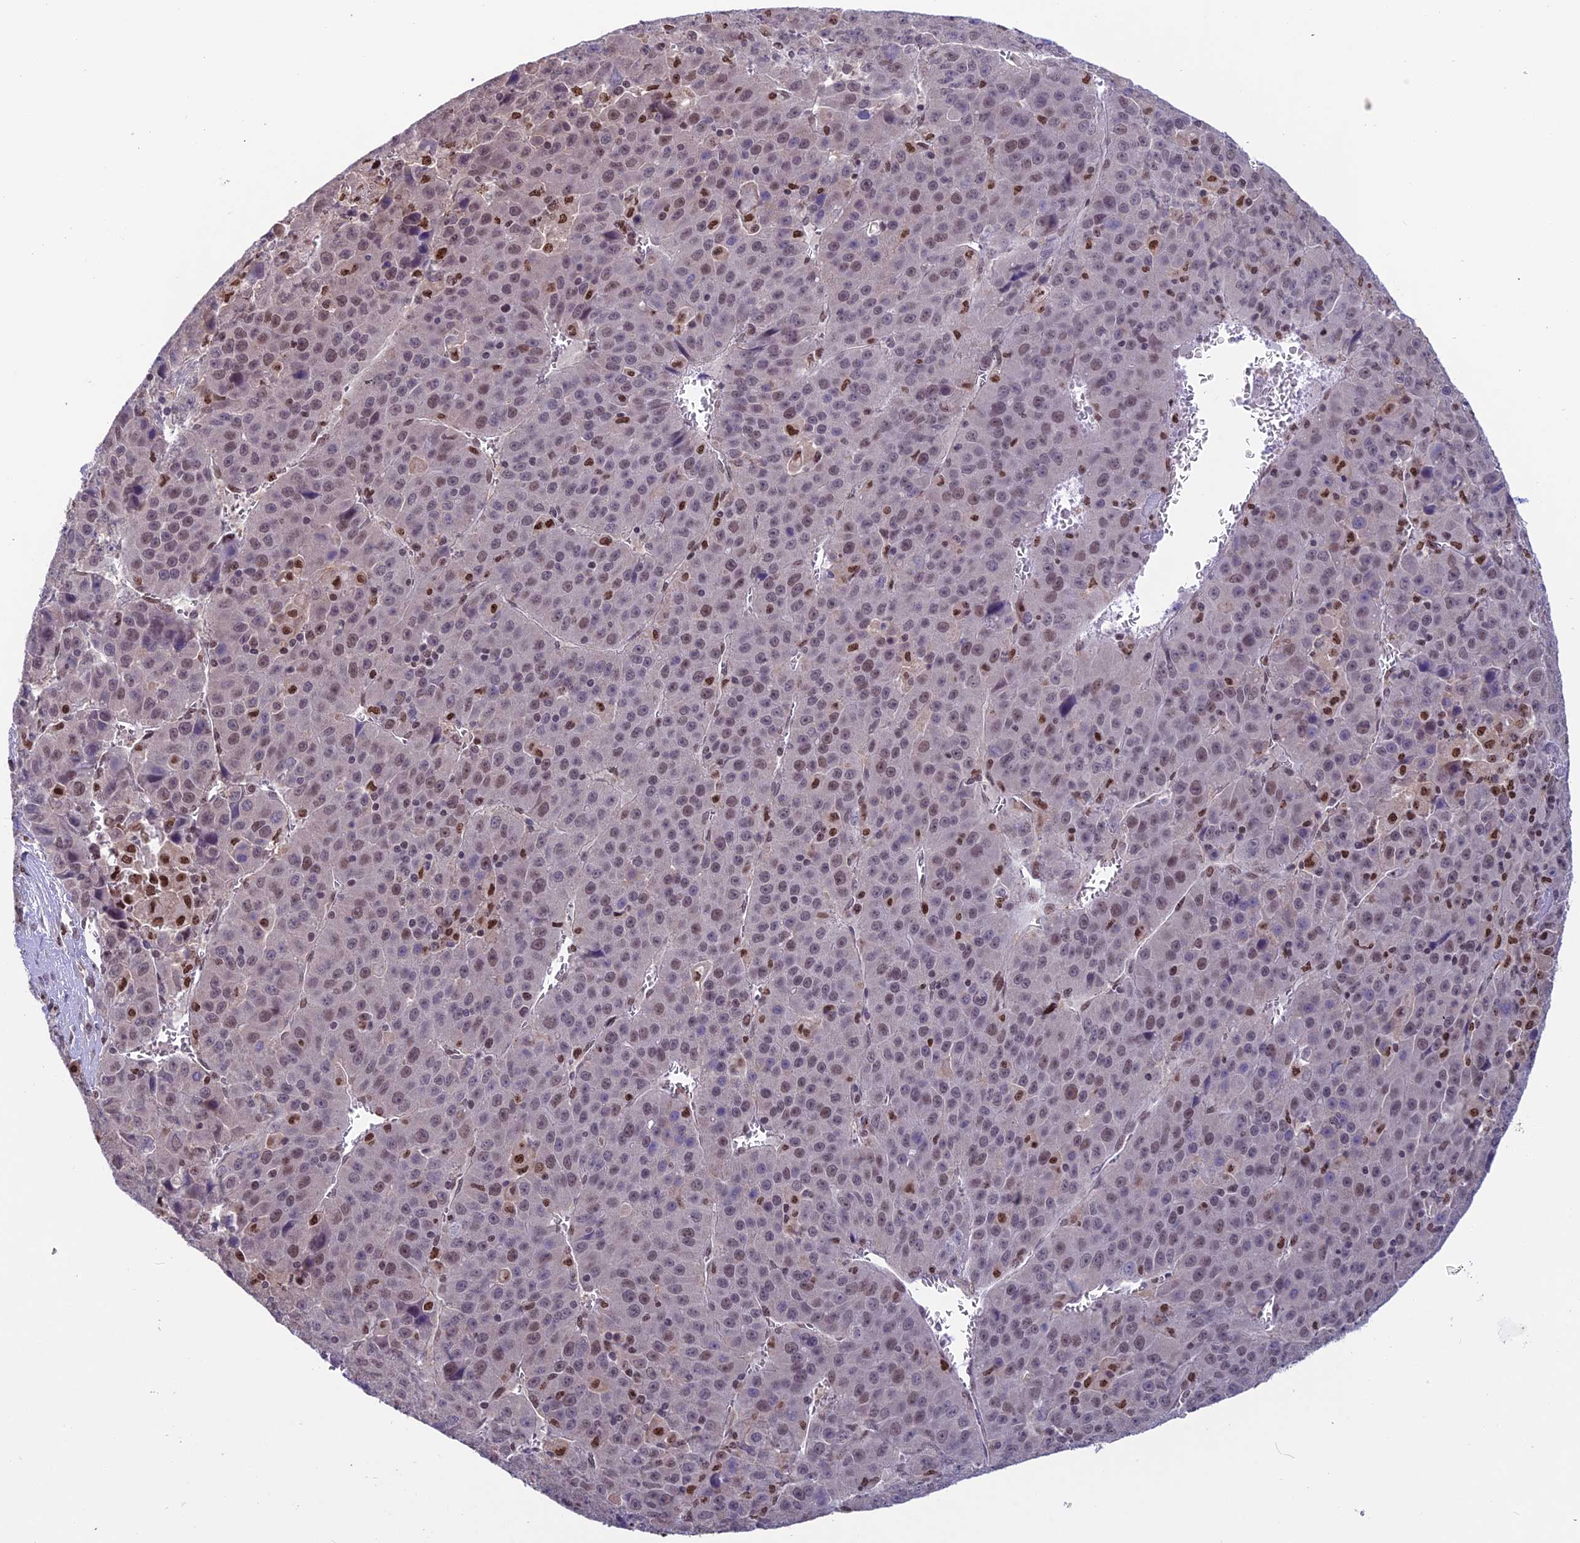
{"staining": {"intensity": "weak", "quantity": "25%-75%", "location": "nuclear"}, "tissue": "liver cancer", "cell_type": "Tumor cells", "image_type": "cancer", "snomed": [{"axis": "morphology", "description": "Carcinoma, Hepatocellular, NOS"}, {"axis": "topography", "description": "Liver"}], "caption": "A brown stain highlights weak nuclear staining of a protein in human liver cancer tumor cells. The staining was performed using DAB to visualize the protein expression in brown, while the nuclei were stained in blue with hematoxylin (Magnification: 20x).", "gene": "MIS12", "patient": {"sex": "female", "age": 53}}